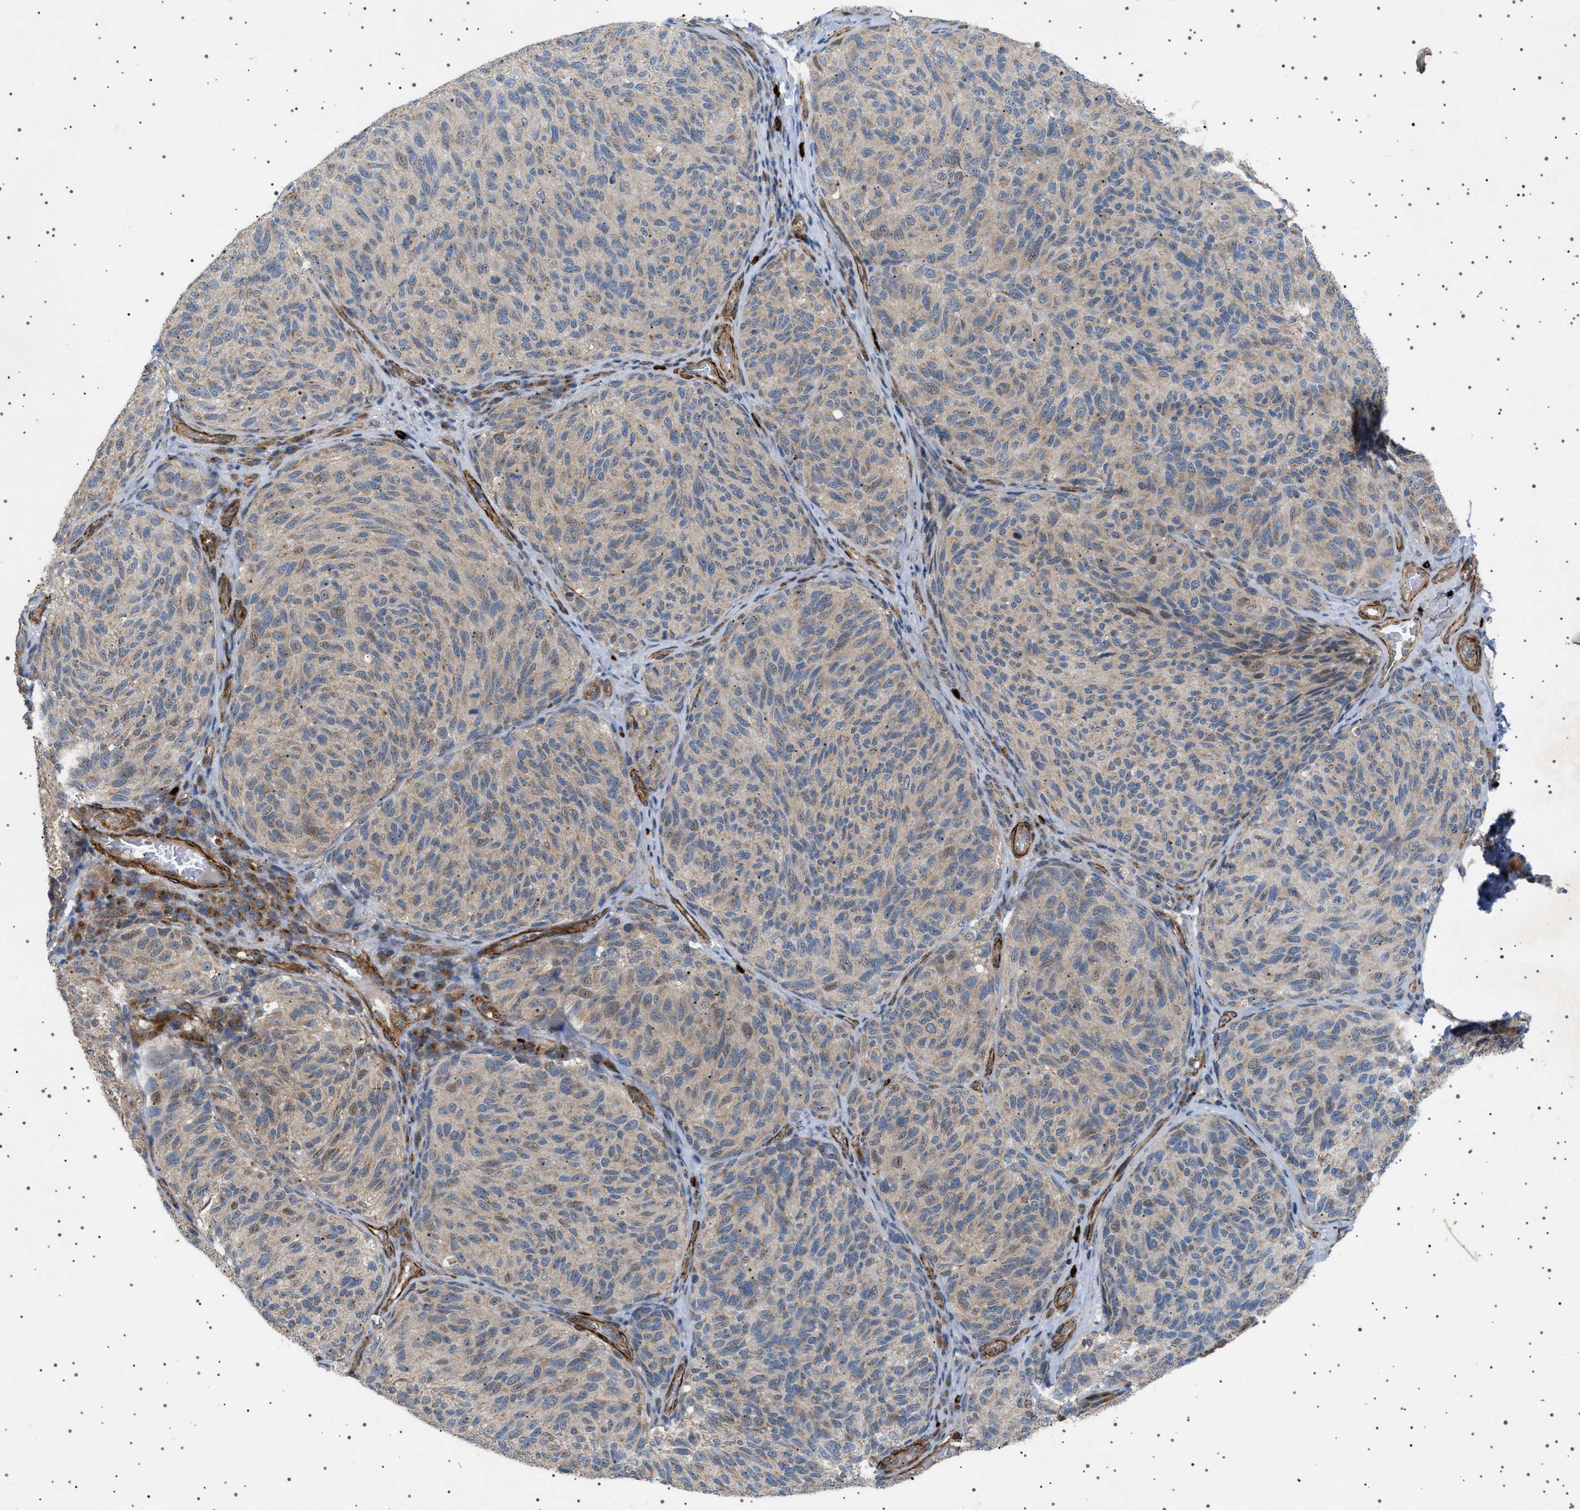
{"staining": {"intensity": "weak", "quantity": ">75%", "location": "cytoplasmic/membranous"}, "tissue": "melanoma", "cell_type": "Tumor cells", "image_type": "cancer", "snomed": [{"axis": "morphology", "description": "Malignant melanoma, NOS"}, {"axis": "topography", "description": "Skin"}], "caption": "DAB (3,3'-diaminobenzidine) immunohistochemical staining of human melanoma demonstrates weak cytoplasmic/membranous protein positivity in about >75% of tumor cells.", "gene": "CCDC186", "patient": {"sex": "female", "age": 73}}